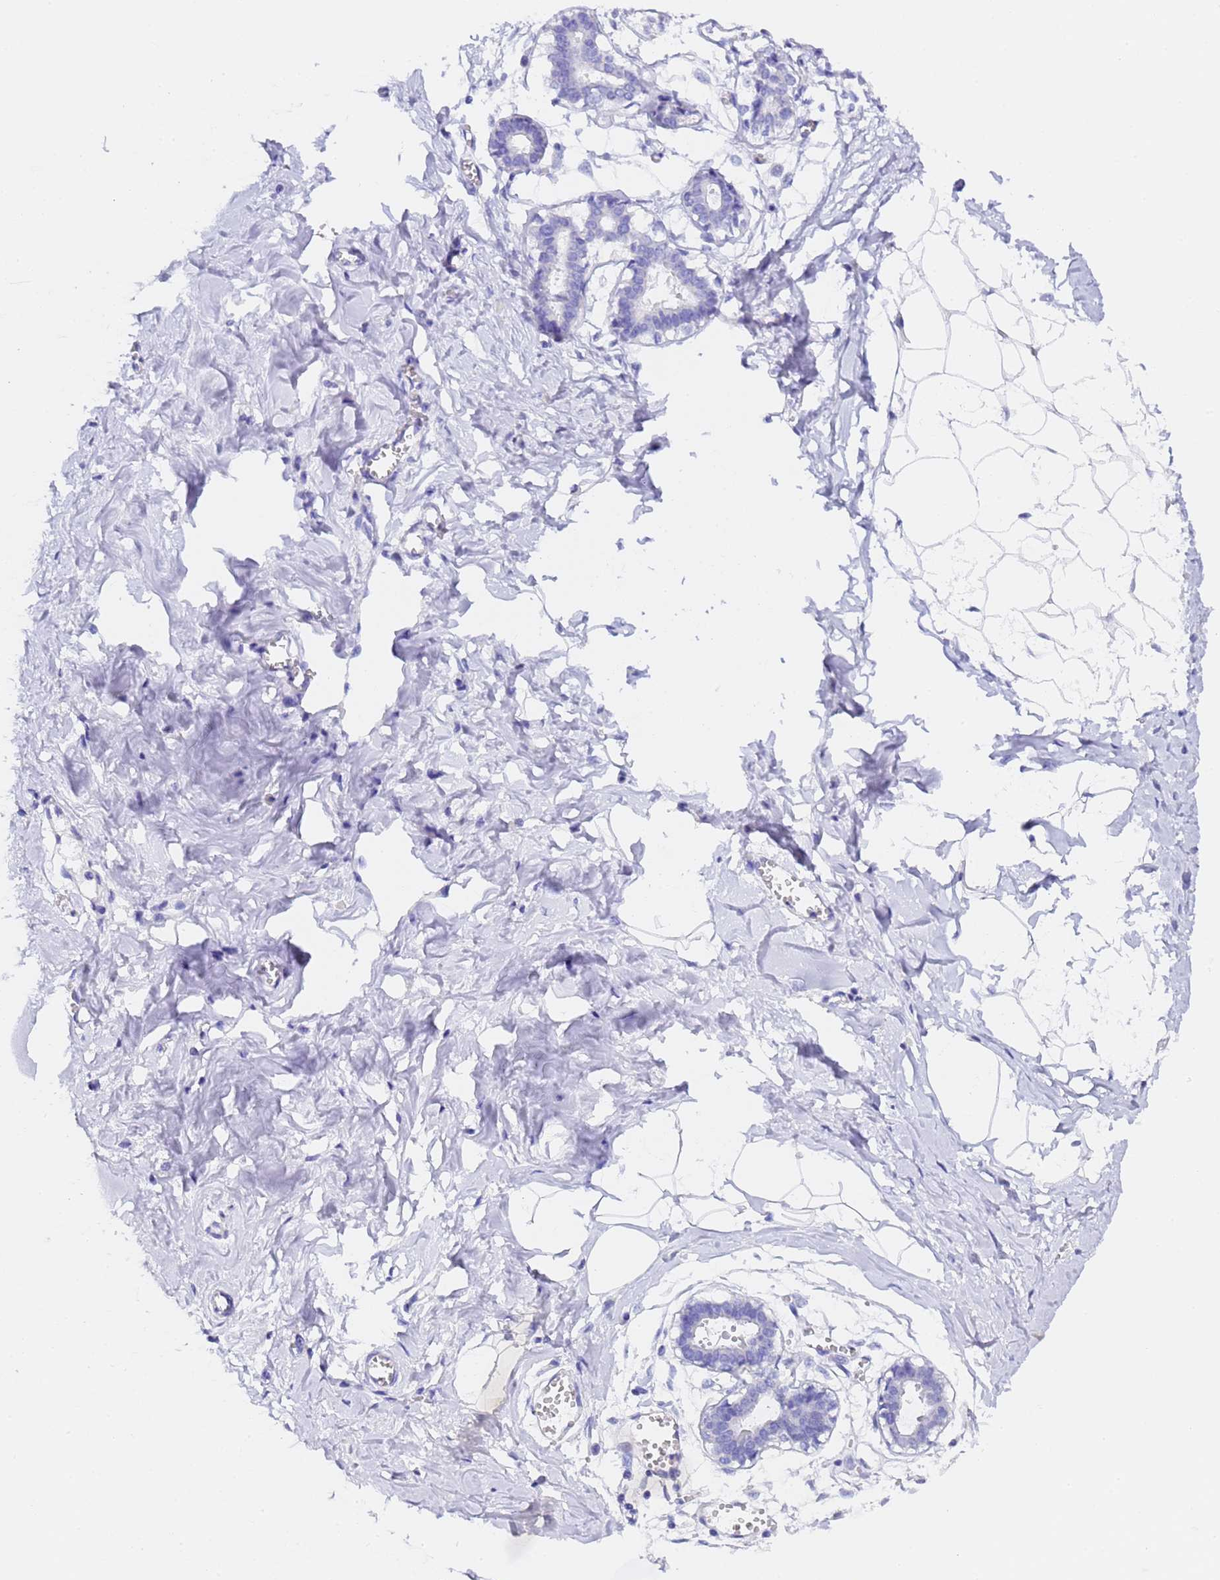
{"staining": {"intensity": "negative", "quantity": "none", "location": "none"}, "tissue": "breast", "cell_type": "Adipocytes", "image_type": "normal", "snomed": [{"axis": "morphology", "description": "Normal tissue, NOS"}, {"axis": "topography", "description": "Breast"}], "caption": "Immunohistochemical staining of unremarkable human breast shows no significant expression in adipocytes. (DAB (3,3'-diaminobenzidine) IHC visualized using brightfield microscopy, high magnification).", "gene": "GABRA1", "patient": {"sex": "female", "age": 27}}